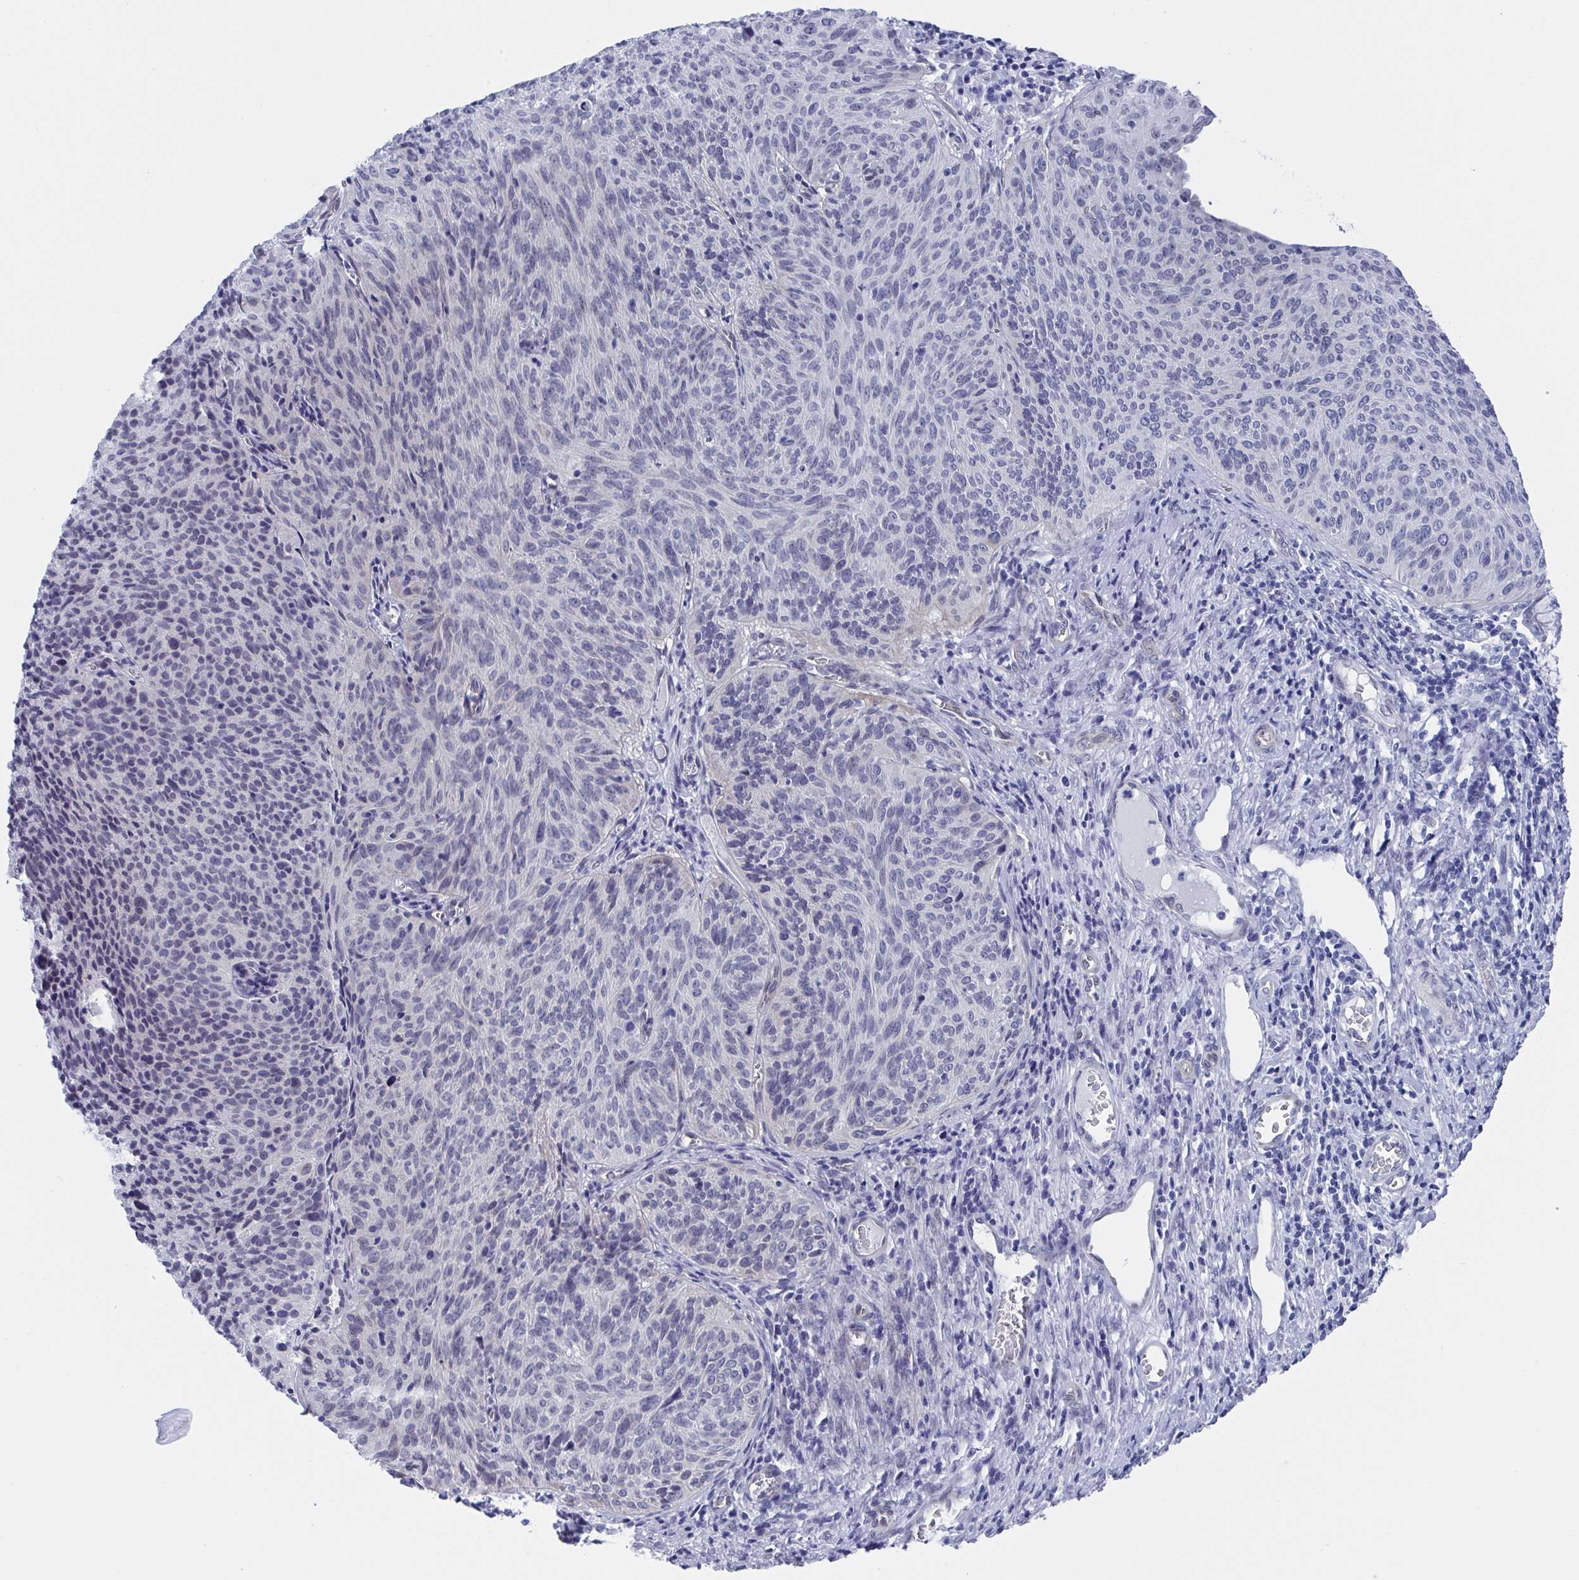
{"staining": {"intensity": "negative", "quantity": "none", "location": "none"}, "tissue": "cervical cancer", "cell_type": "Tumor cells", "image_type": "cancer", "snomed": [{"axis": "morphology", "description": "Squamous cell carcinoma, NOS"}, {"axis": "topography", "description": "Cervix"}], "caption": "DAB immunohistochemical staining of human cervical cancer displays no significant staining in tumor cells.", "gene": "MFSD4A", "patient": {"sex": "female", "age": 49}}